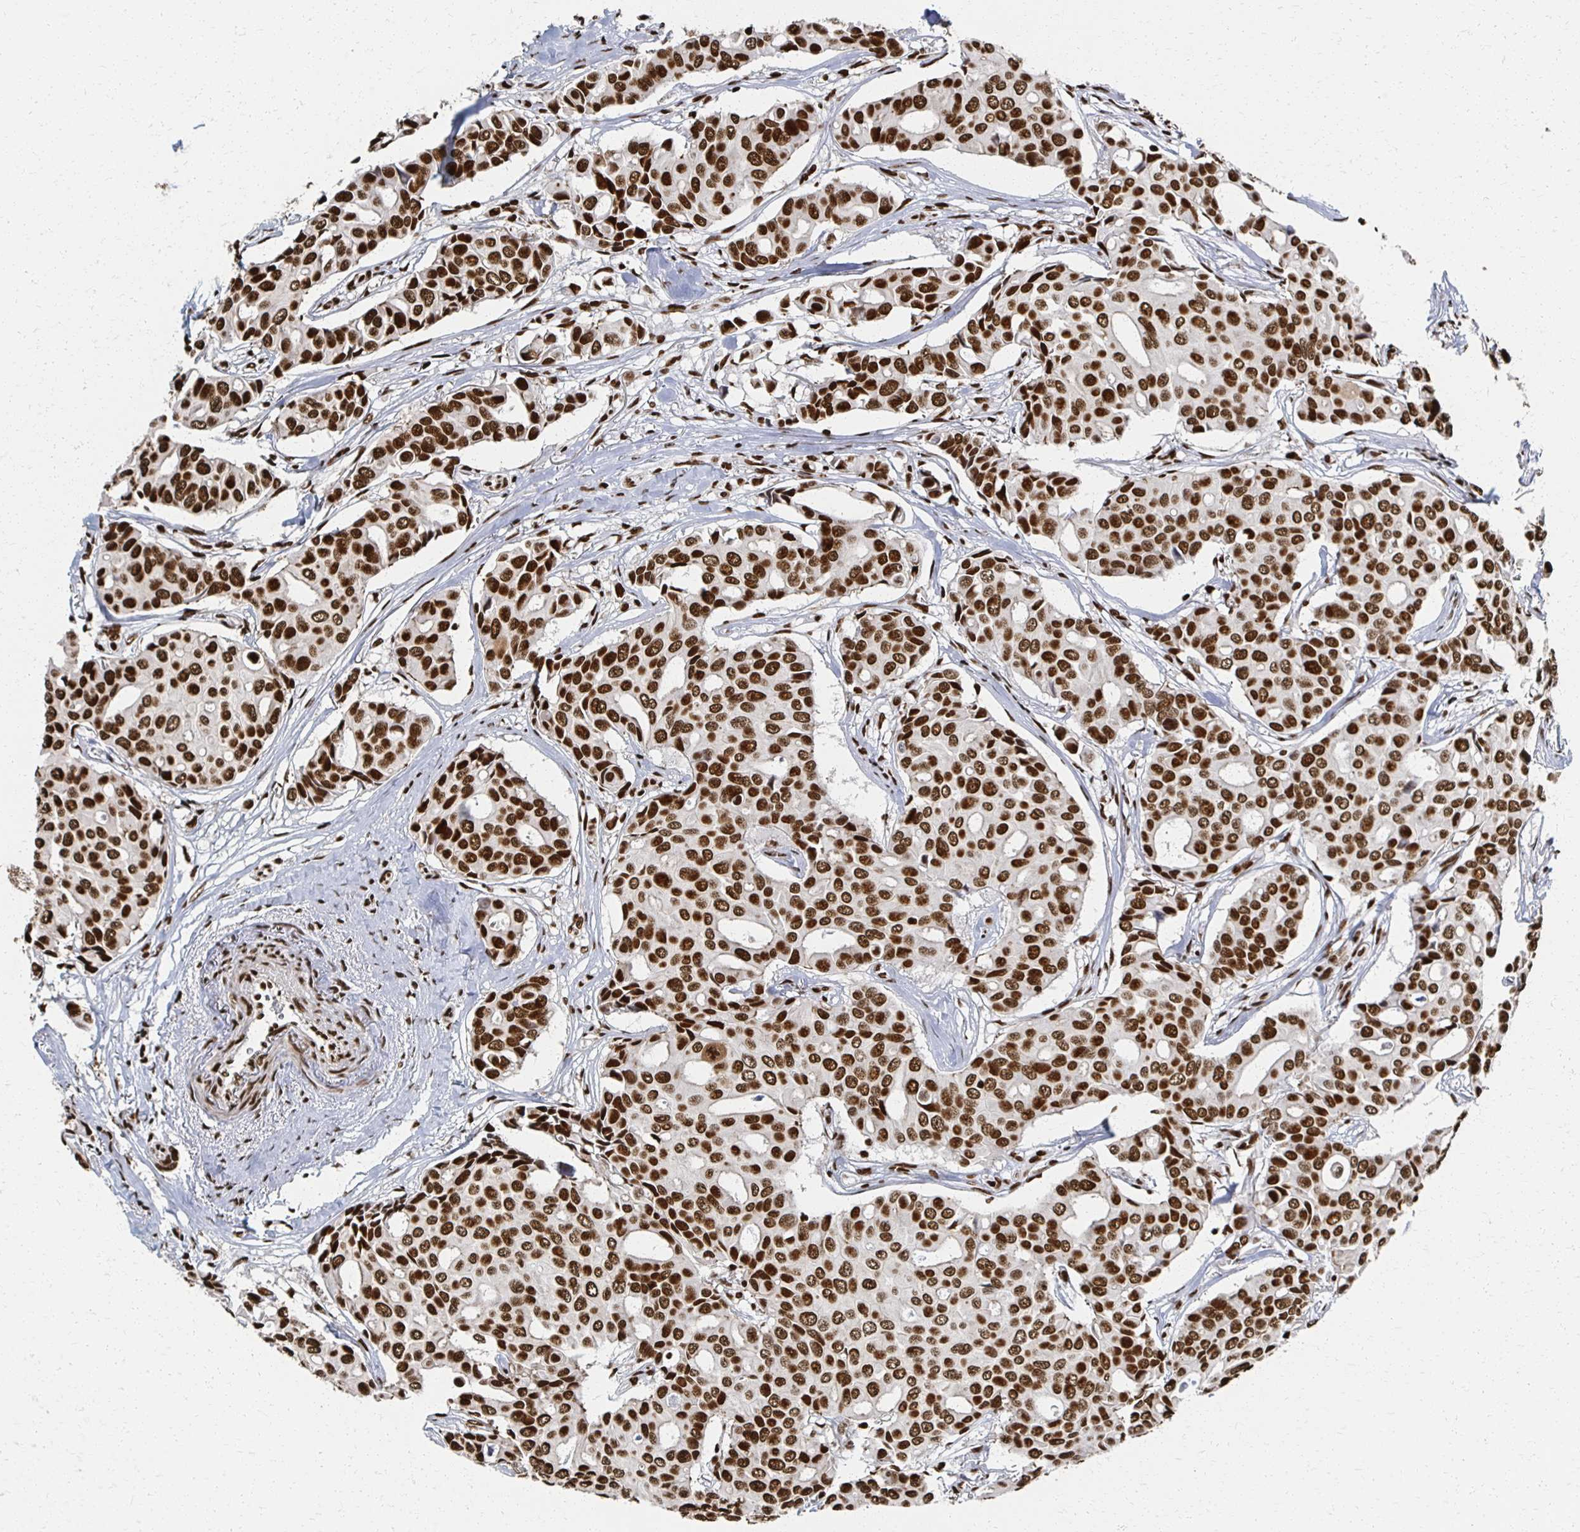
{"staining": {"intensity": "strong", "quantity": ">75%", "location": "nuclear"}, "tissue": "breast cancer", "cell_type": "Tumor cells", "image_type": "cancer", "snomed": [{"axis": "morphology", "description": "Duct carcinoma"}, {"axis": "topography", "description": "Breast"}], "caption": "This image reveals immunohistochemistry staining of human breast intraductal carcinoma, with high strong nuclear expression in approximately >75% of tumor cells.", "gene": "RBBP7", "patient": {"sex": "female", "age": 54}}